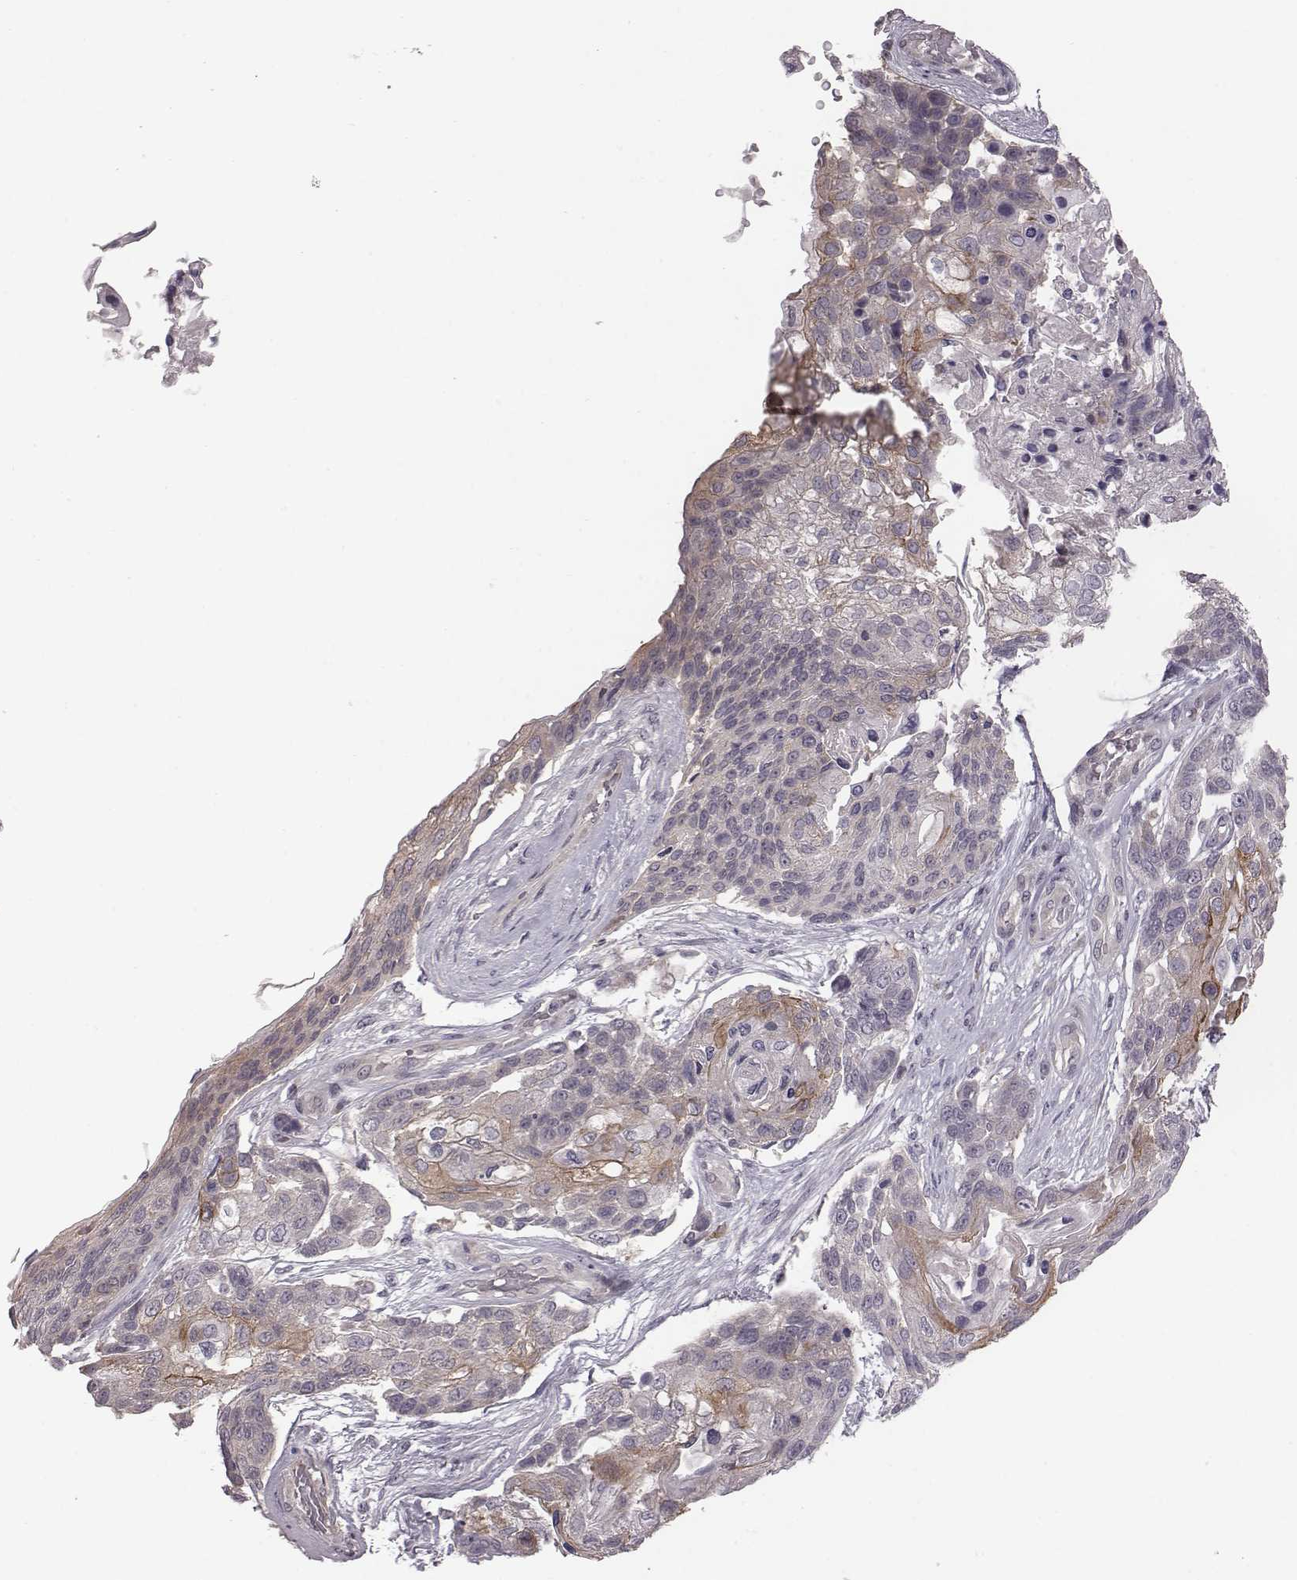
{"staining": {"intensity": "moderate", "quantity": "<25%", "location": "cytoplasmic/membranous"}, "tissue": "lung cancer", "cell_type": "Tumor cells", "image_type": "cancer", "snomed": [{"axis": "morphology", "description": "Squamous cell carcinoma, NOS"}, {"axis": "topography", "description": "Lung"}], "caption": "Lung squamous cell carcinoma stained for a protein (brown) displays moderate cytoplasmic/membranous positive positivity in approximately <25% of tumor cells.", "gene": "BICDL1", "patient": {"sex": "male", "age": 69}}